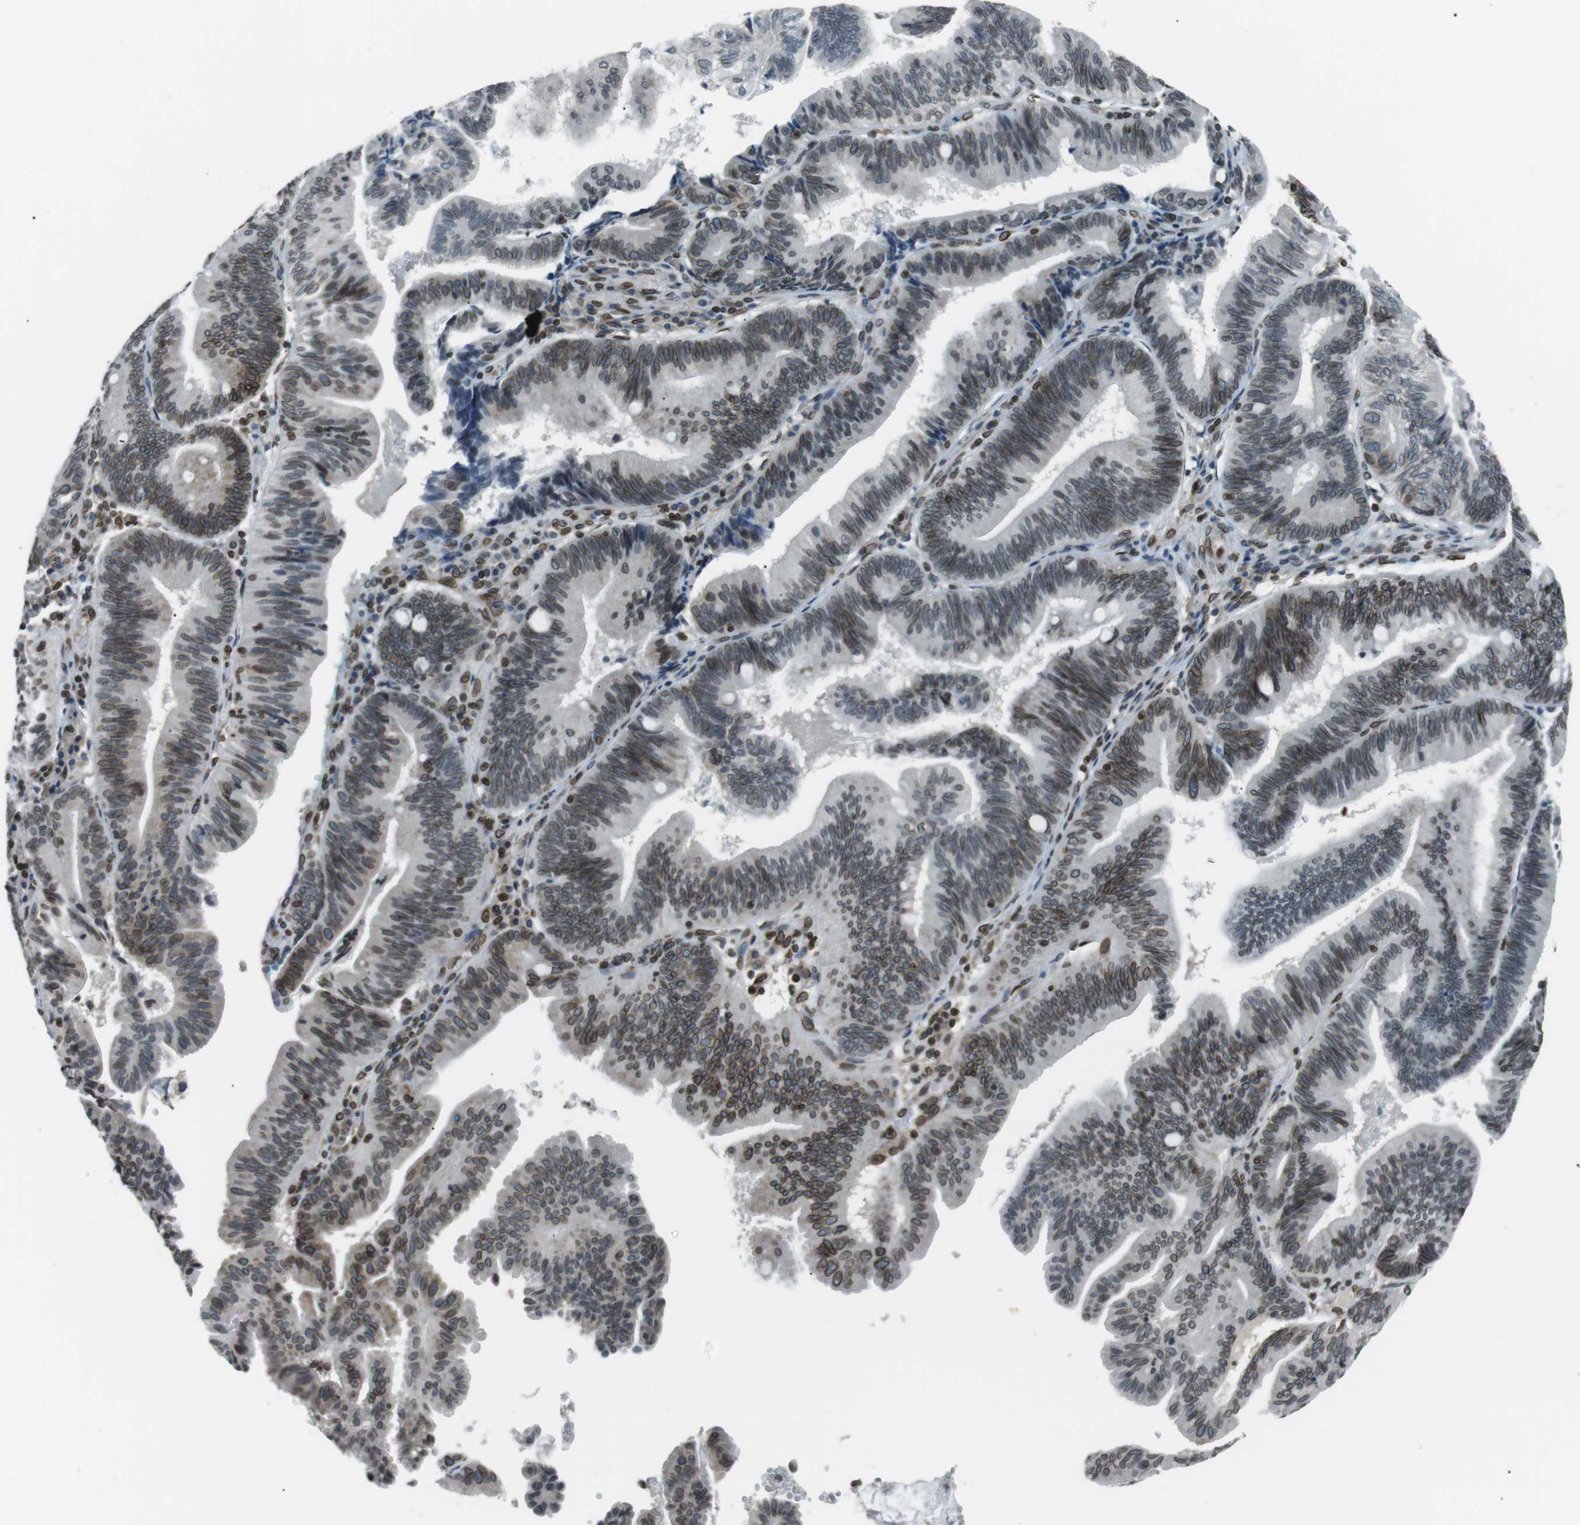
{"staining": {"intensity": "moderate", "quantity": ">75%", "location": "cytoplasmic/membranous,nuclear"}, "tissue": "pancreatic cancer", "cell_type": "Tumor cells", "image_type": "cancer", "snomed": [{"axis": "morphology", "description": "Adenocarcinoma, NOS"}, {"axis": "topography", "description": "Pancreas"}], "caption": "Protein expression analysis of human adenocarcinoma (pancreatic) reveals moderate cytoplasmic/membranous and nuclear expression in approximately >75% of tumor cells.", "gene": "TMX4", "patient": {"sex": "male", "age": 82}}